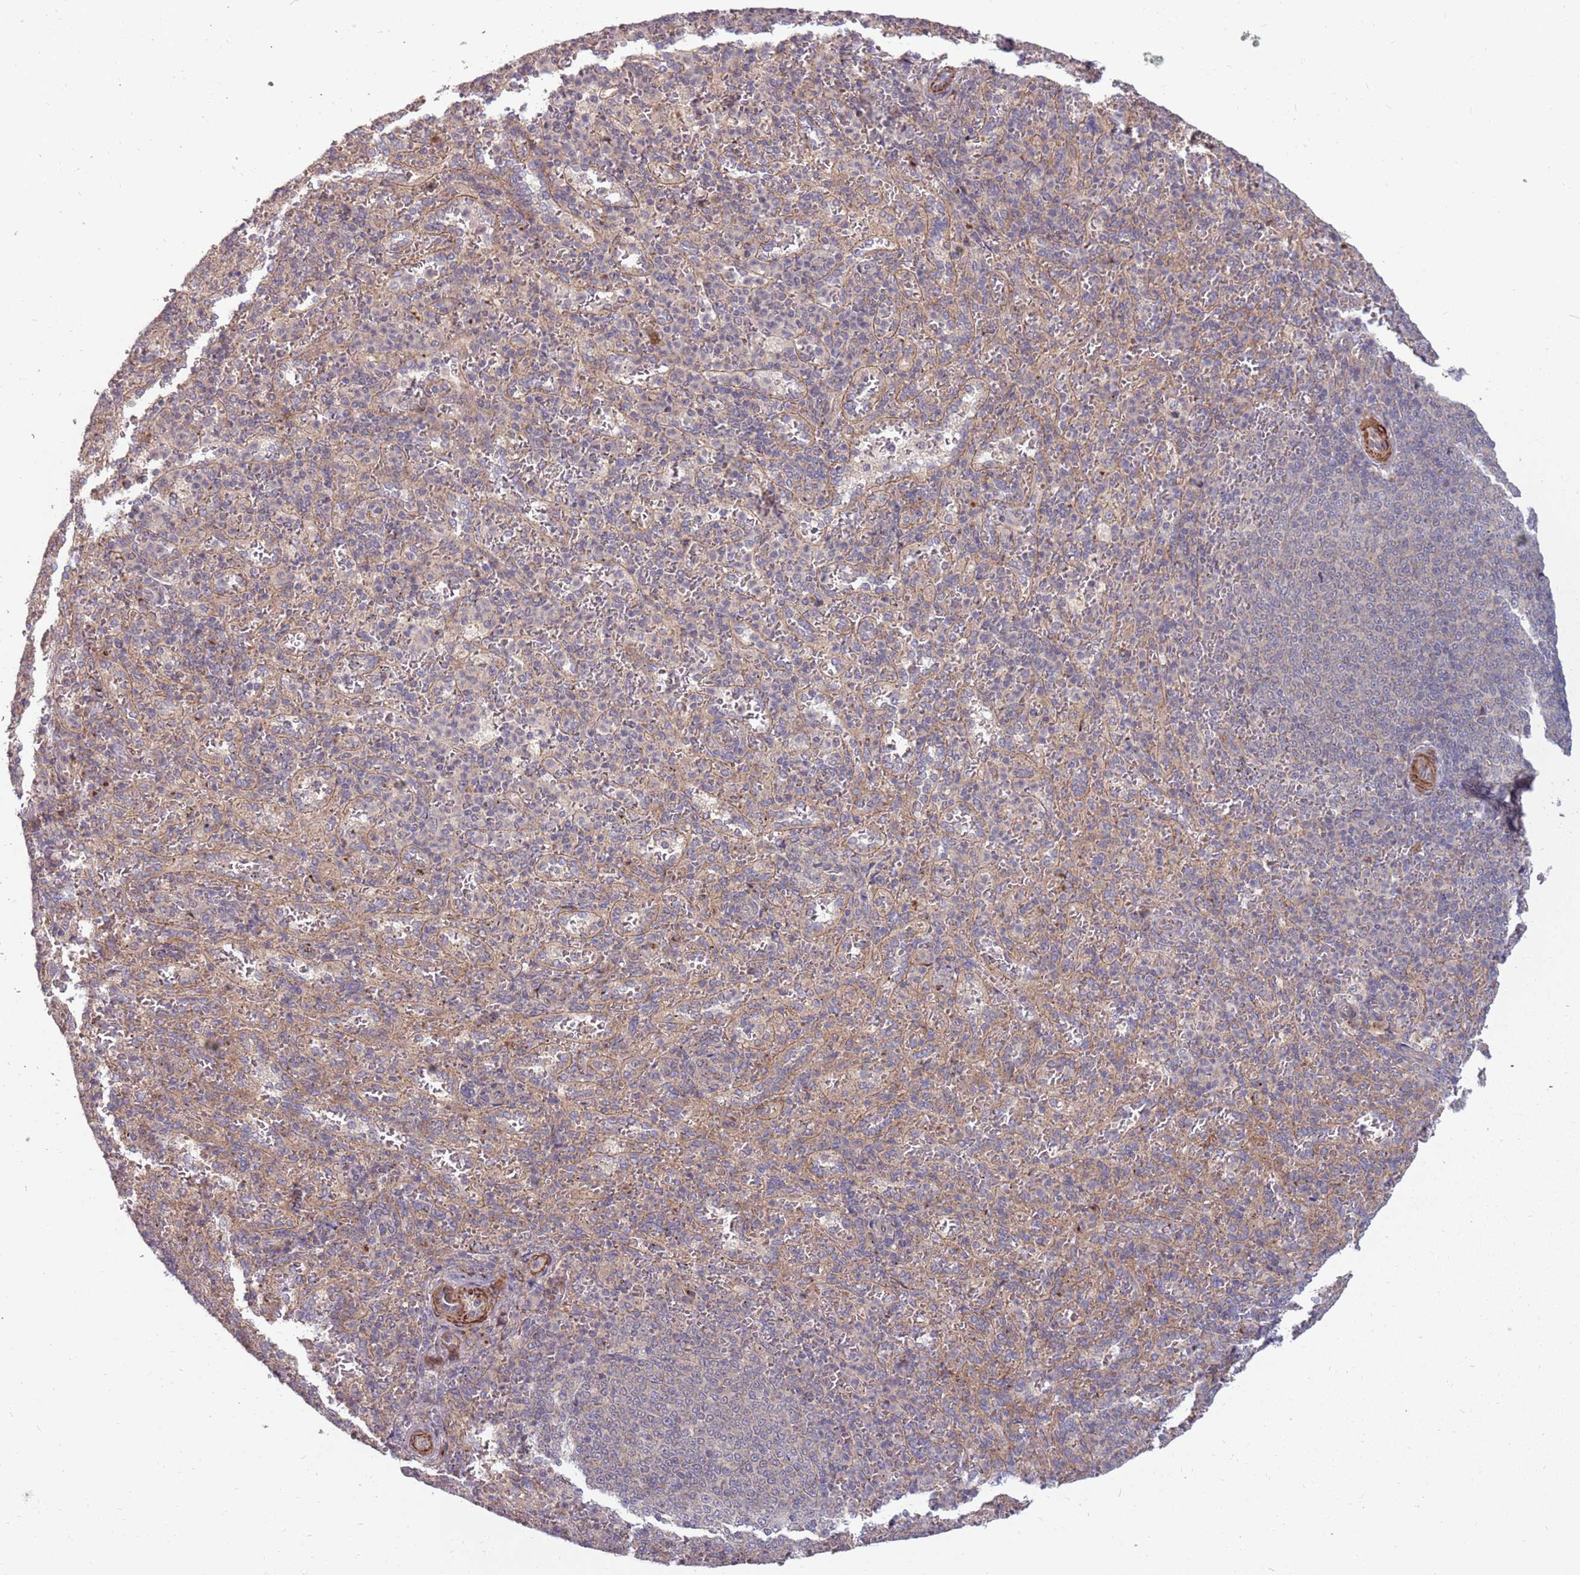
{"staining": {"intensity": "negative", "quantity": "none", "location": "none"}, "tissue": "spleen", "cell_type": "Cells in red pulp", "image_type": "normal", "snomed": [{"axis": "morphology", "description": "Normal tissue, NOS"}, {"axis": "topography", "description": "Spleen"}], "caption": "High magnification brightfield microscopy of unremarkable spleen stained with DAB (brown) and counterstained with hematoxylin (blue): cells in red pulp show no significant positivity.", "gene": "PLD6", "patient": {"sex": "female", "age": 21}}